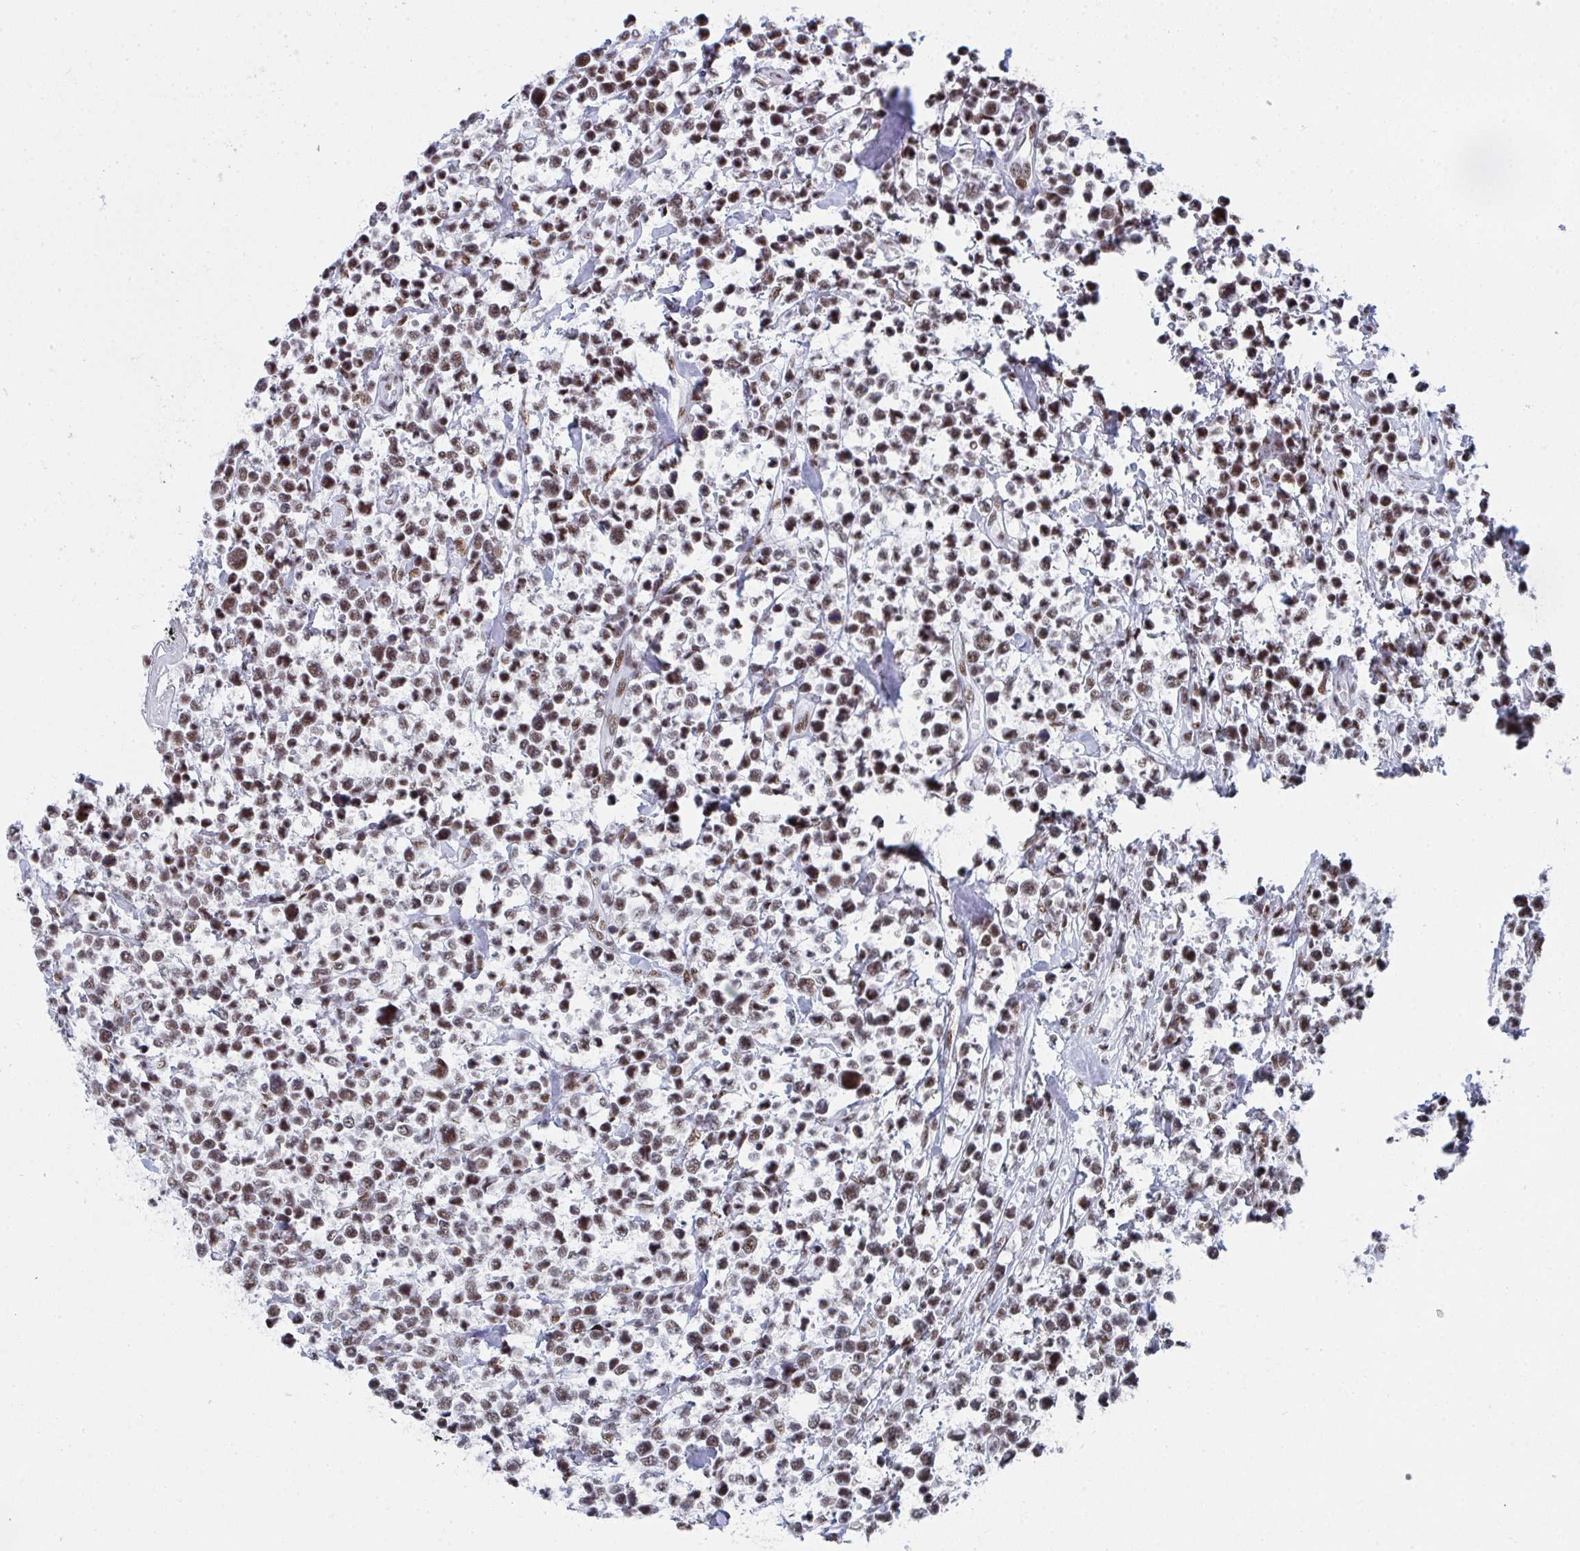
{"staining": {"intensity": "weak", "quantity": "25%-75%", "location": "nuclear"}, "tissue": "lymphoma", "cell_type": "Tumor cells", "image_type": "cancer", "snomed": [{"axis": "morphology", "description": "Malignant lymphoma, non-Hodgkin's type, High grade"}, {"axis": "topography", "description": "Soft tissue"}], "caption": "Immunohistochemistry micrograph of neoplastic tissue: lymphoma stained using immunohistochemistry (IHC) shows low levels of weak protein expression localized specifically in the nuclear of tumor cells, appearing as a nuclear brown color.", "gene": "SNRNP70", "patient": {"sex": "female", "age": 56}}